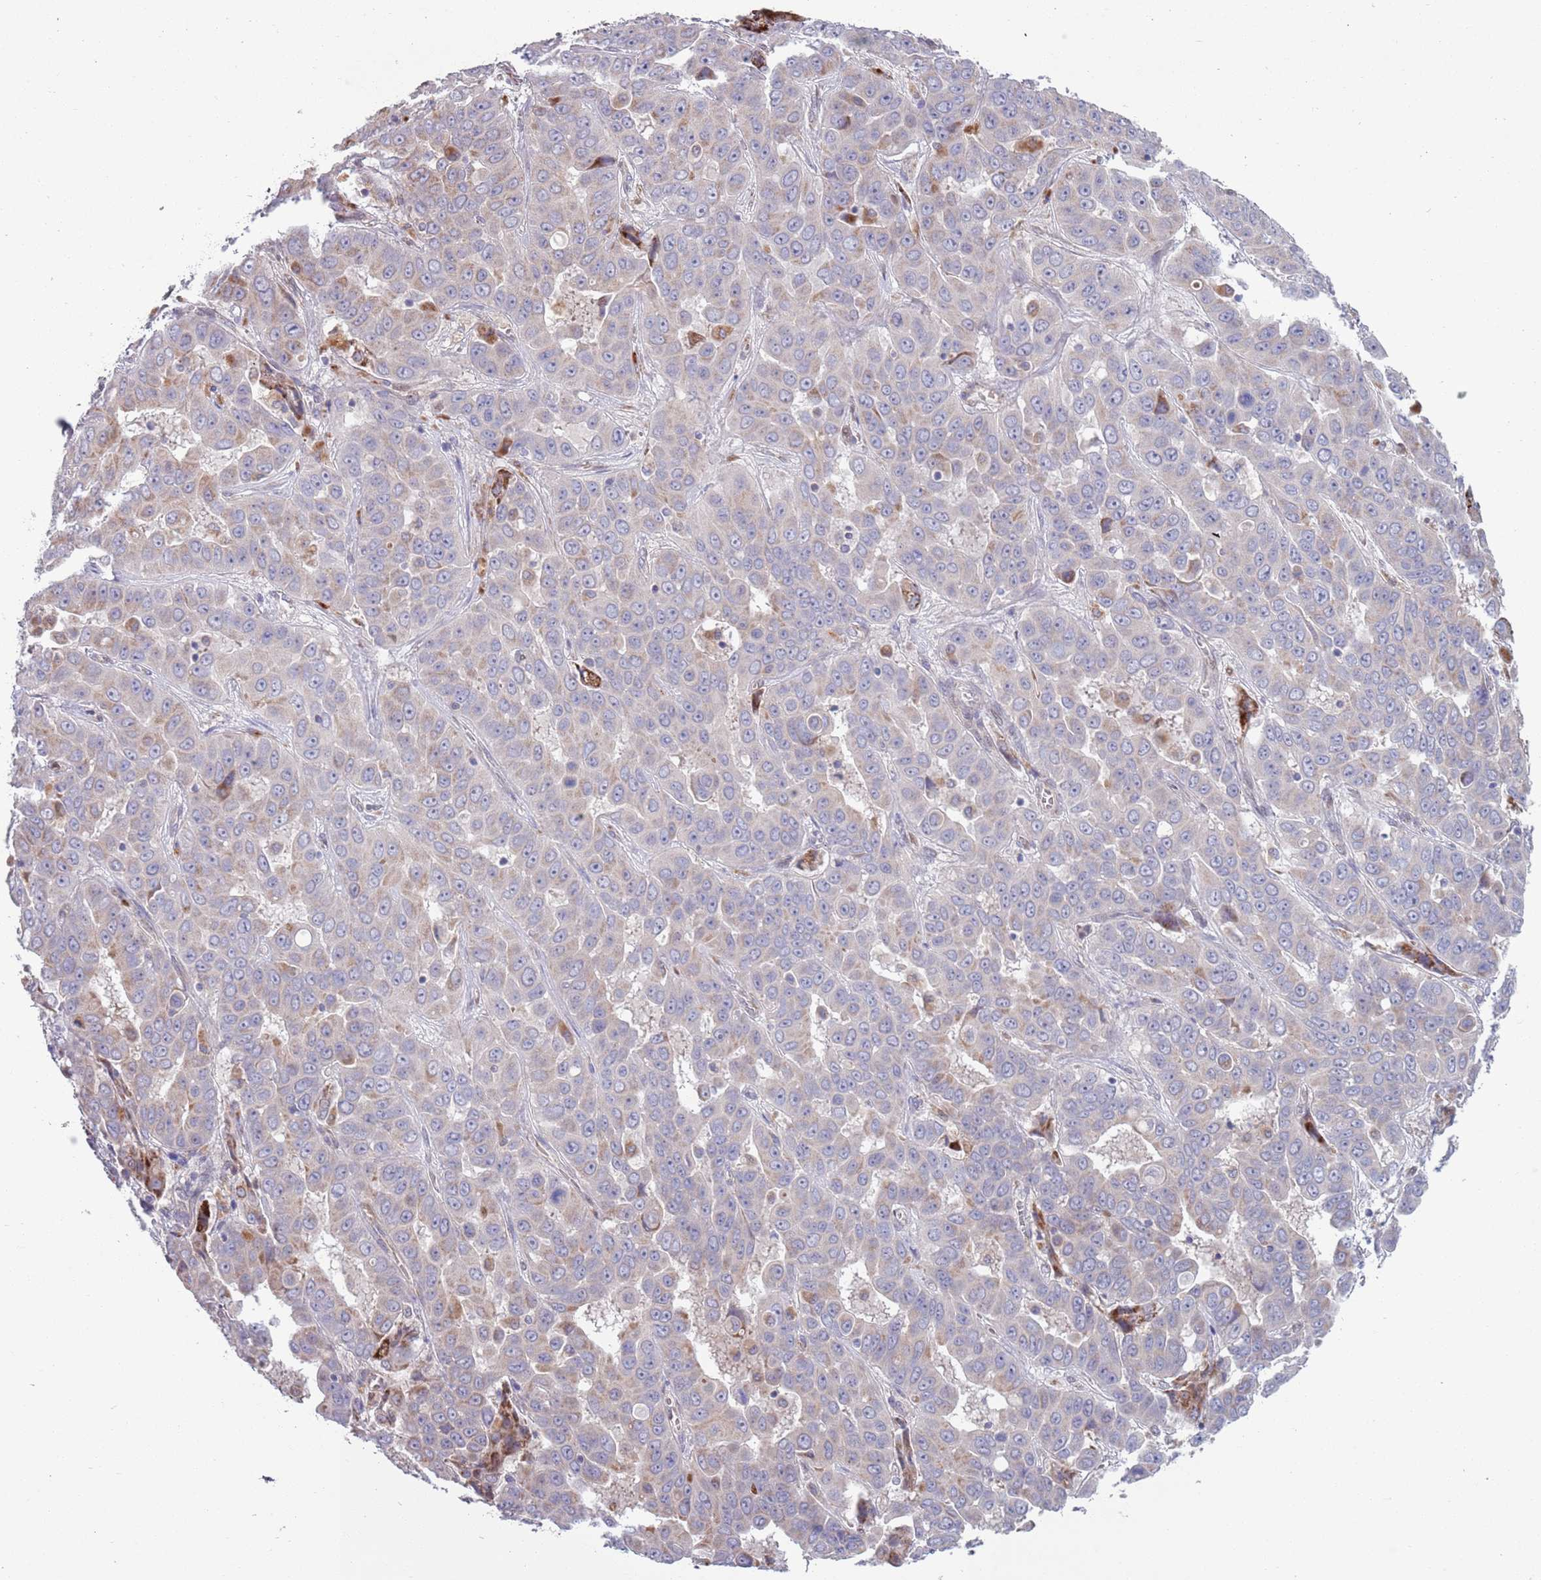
{"staining": {"intensity": "weak", "quantity": "<25%", "location": "cytoplasmic/membranous"}, "tissue": "liver cancer", "cell_type": "Tumor cells", "image_type": "cancer", "snomed": [{"axis": "morphology", "description": "Cholangiocarcinoma"}, {"axis": "topography", "description": "Liver"}], "caption": "The image reveals no significant expression in tumor cells of liver cancer (cholangiocarcinoma).", "gene": "TYW1", "patient": {"sex": "female", "age": 52}}